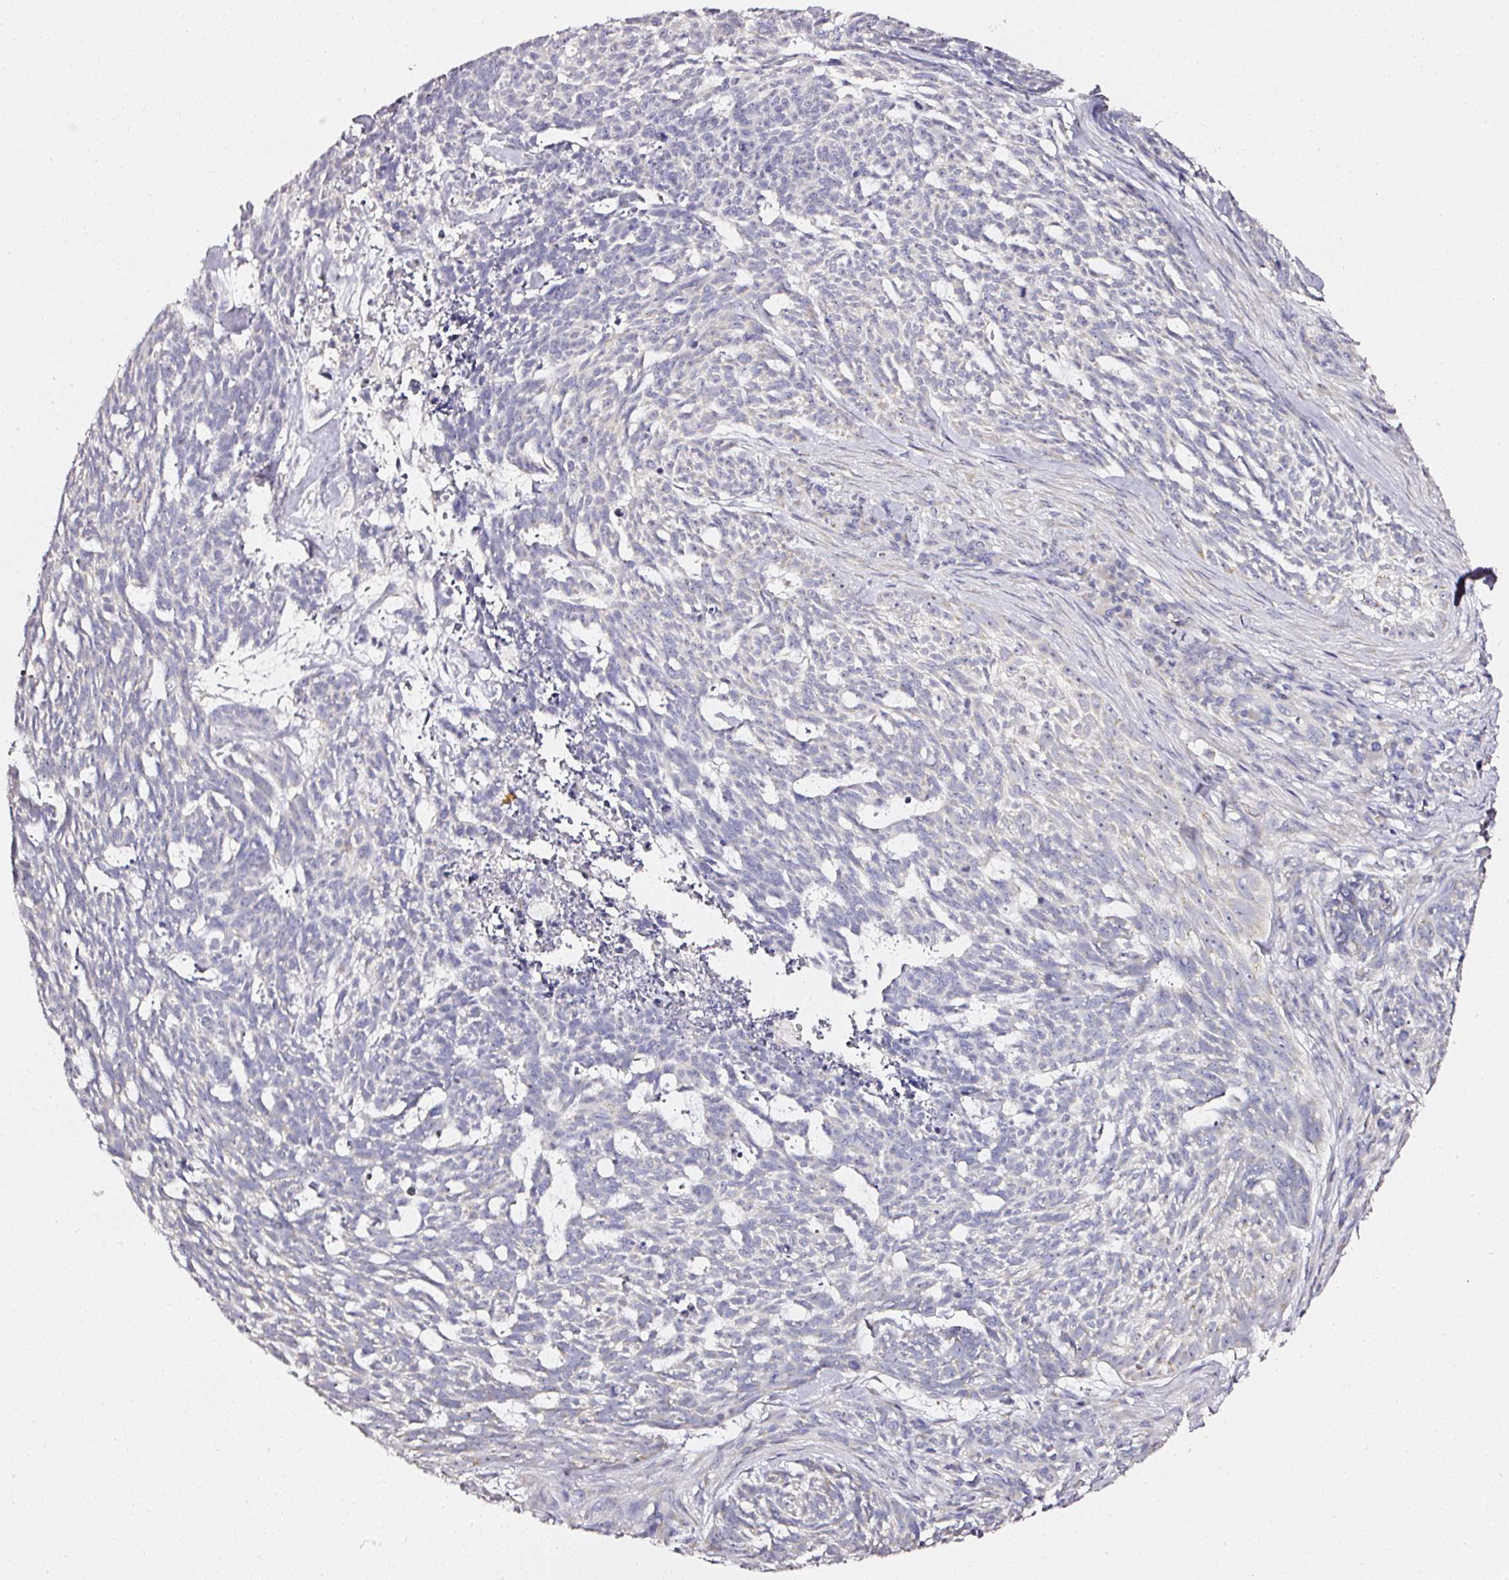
{"staining": {"intensity": "negative", "quantity": "none", "location": "none"}, "tissue": "skin cancer", "cell_type": "Tumor cells", "image_type": "cancer", "snomed": [{"axis": "morphology", "description": "Basal cell carcinoma"}, {"axis": "topography", "description": "Skin"}], "caption": "Immunohistochemistry (IHC) photomicrograph of neoplastic tissue: skin cancer (basal cell carcinoma) stained with DAB (3,3'-diaminobenzidine) exhibits no significant protein positivity in tumor cells. Brightfield microscopy of IHC stained with DAB (brown) and hematoxylin (blue), captured at high magnification.", "gene": "NTRK1", "patient": {"sex": "female", "age": 93}}